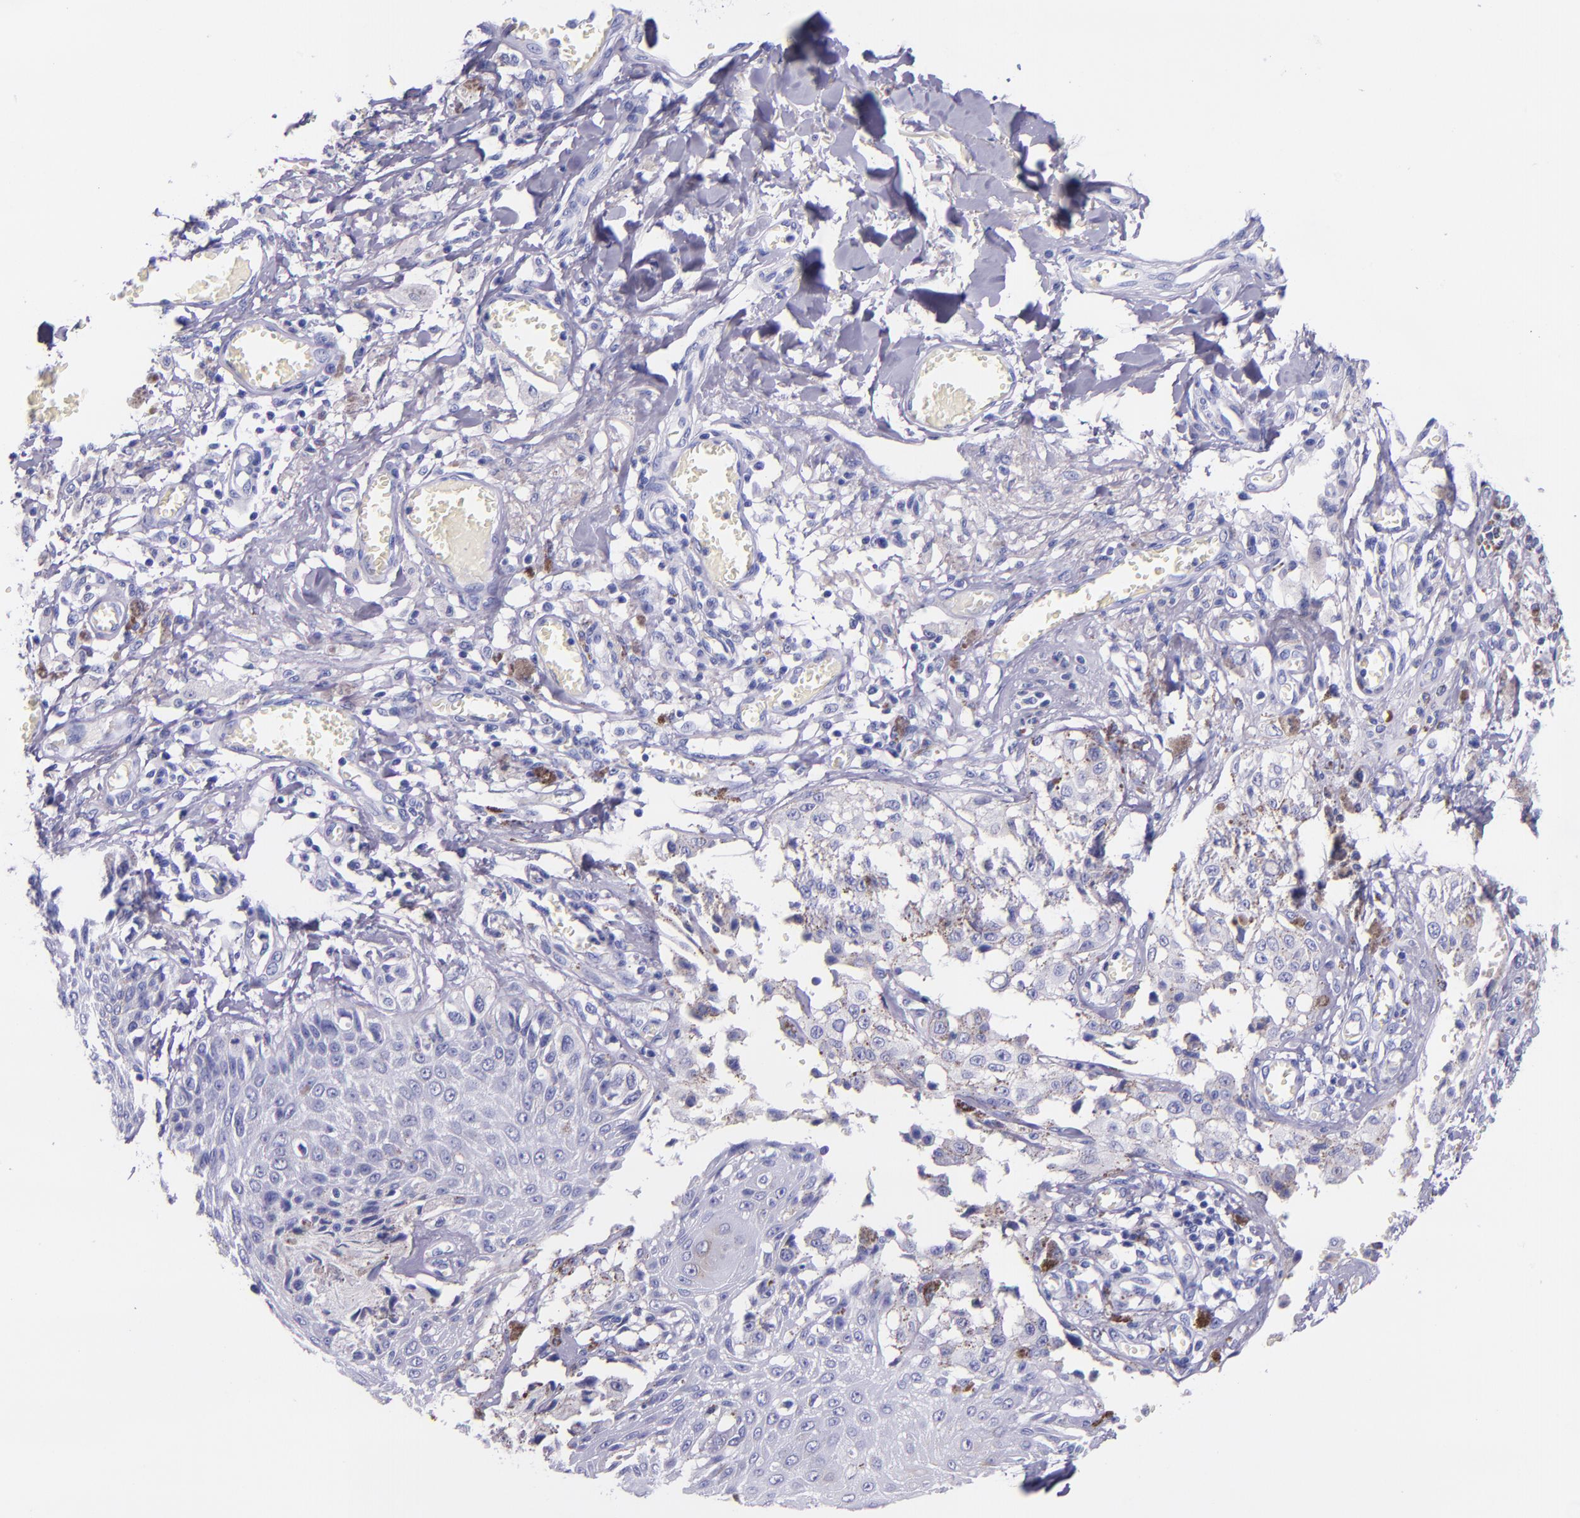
{"staining": {"intensity": "negative", "quantity": "none", "location": "none"}, "tissue": "melanoma", "cell_type": "Tumor cells", "image_type": "cancer", "snomed": [{"axis": "morphology", "description": "Malignant melanoma, NOS"}, {"axis": "topography", "description": "Skin"}], "caption": "Tumor cells are negative for brown protein staining in malignant melanoma.", "gene": "SLPI", "patient": {"sex": "female", "age": 82}}